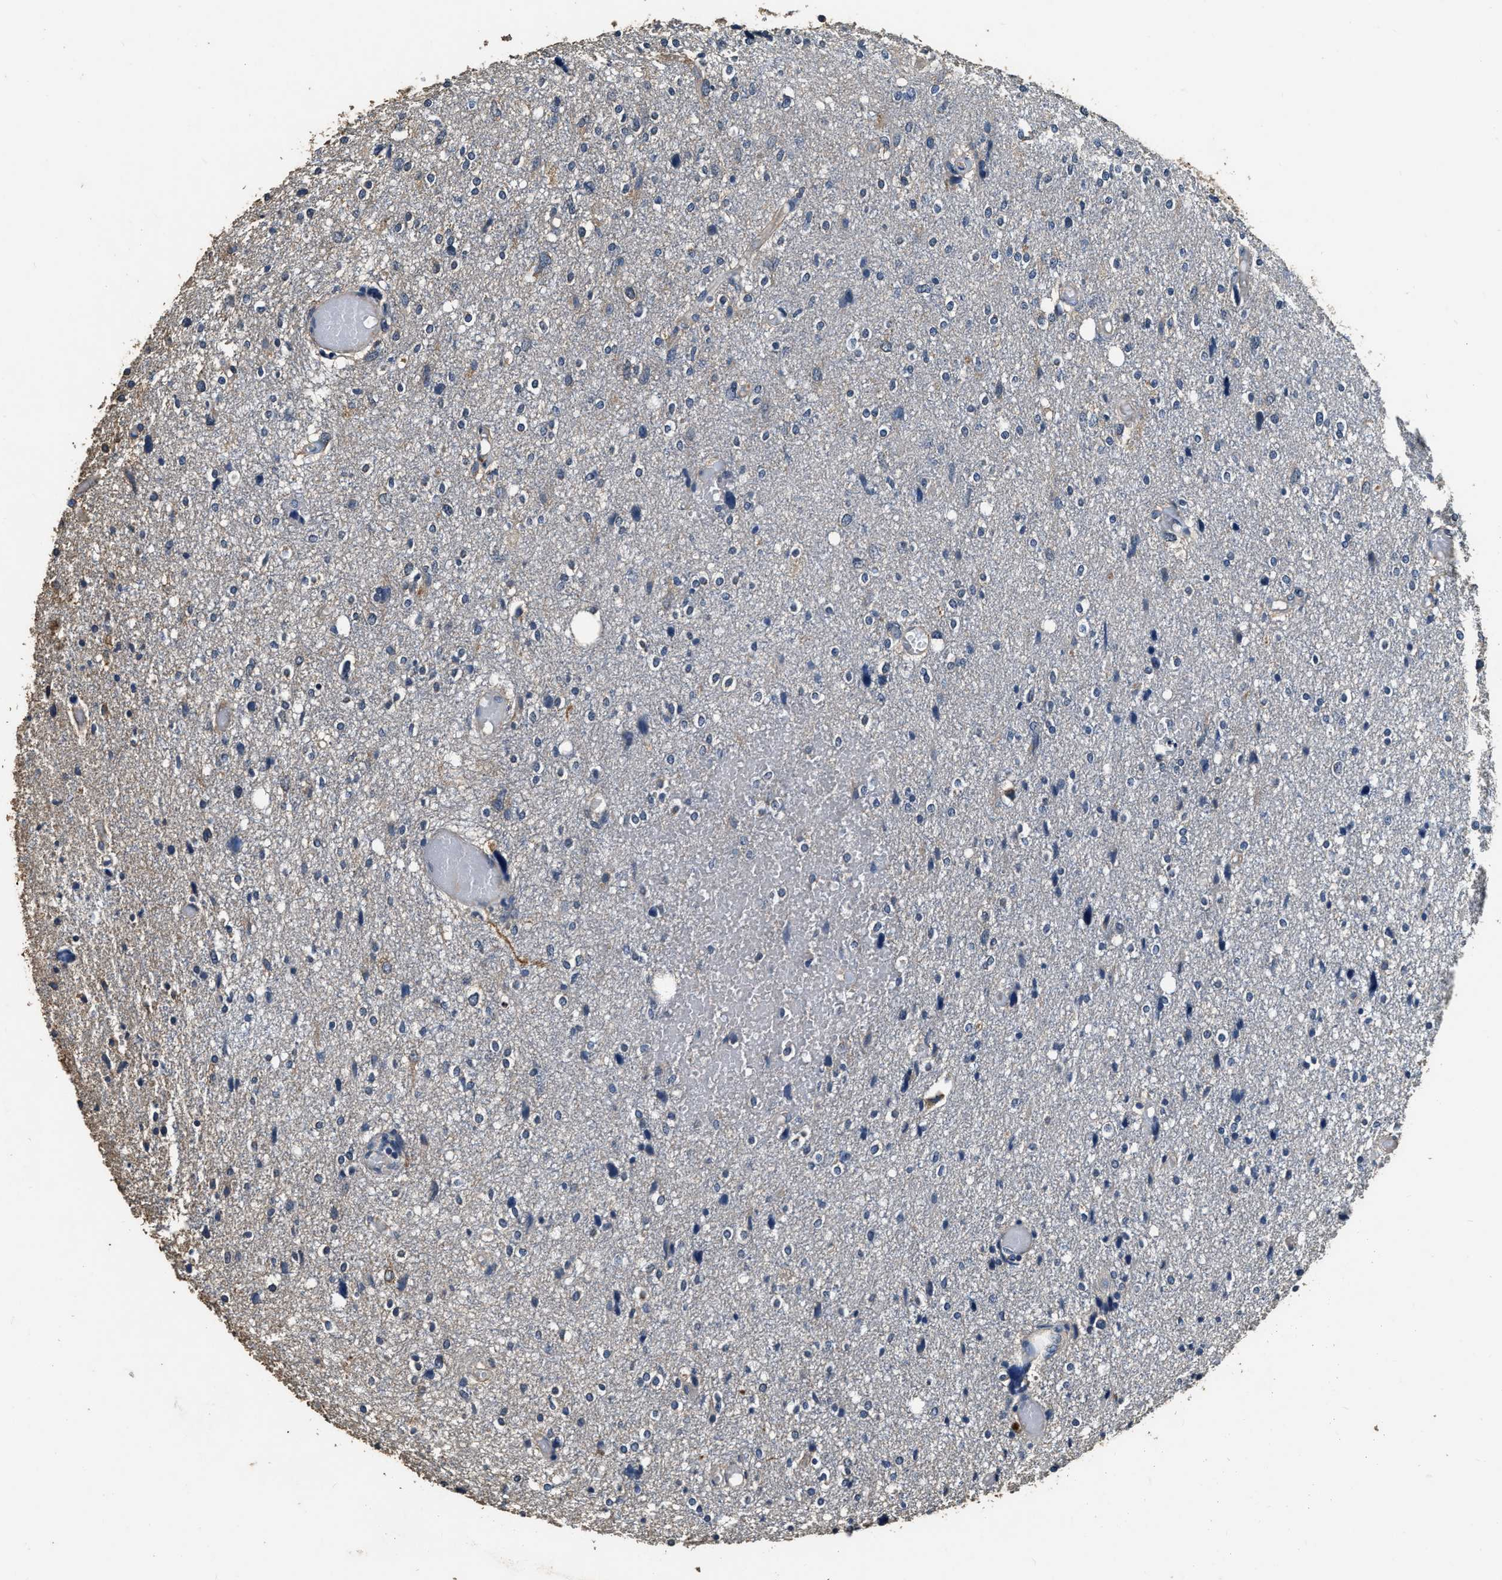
{"staining": {"intensity": "weak", "quantity": "<25%", "location": "cytoplasmic/membranous"}, "tissue": "glioma", "cell_type": "Tumor cells", "image_type": "cancer", "snomed": [{"axis": "morphology", "description": "Glioma, malignant, High grade"}, {"axis": "topography", "description": "Brain"}], "caption": "Tumor cells show no significant protein staining in malignant glioma (high-grade).", "gene": "MIB1", "patient": {"sex": "female", "age": 59}}